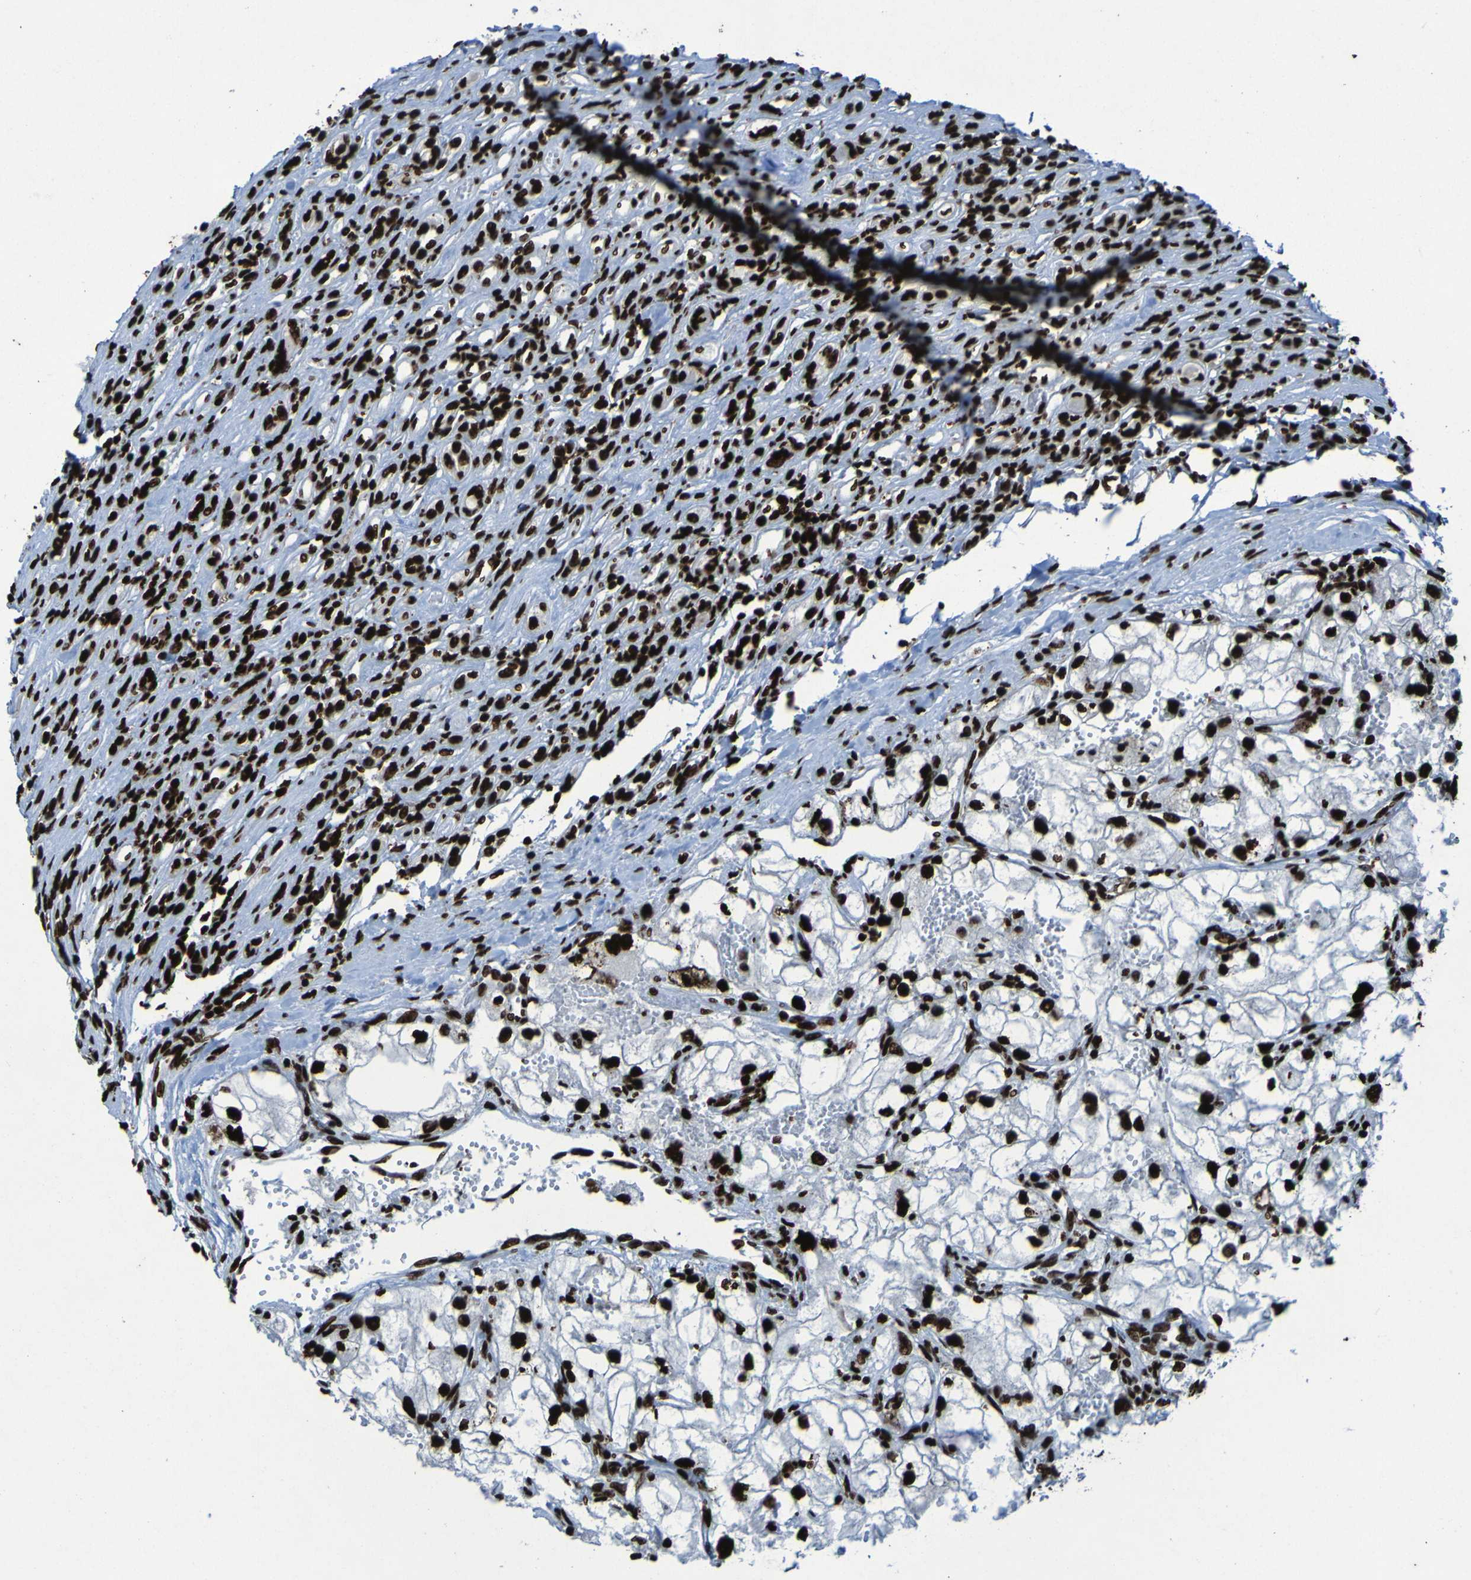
{"staining": {"intensity": "strong", "quantity": ">75%", "location": "nuclear"}, "tissue": "renal cancer", "cell_type": "Tumor cells", "image_type": "cancer", "snomed": [{"axis": "morphology", "description": "Adenocarcinoma, NOS"}, {"axis": "topography", "description": "Kidney"}], "caption": "Protein expression analysis of renal adenocarcinoma reveals strong nuclear expression in approximately >75% of tumor cells.", "gene": "NPM1", "patient": {"sex": "female", "age": 70}}